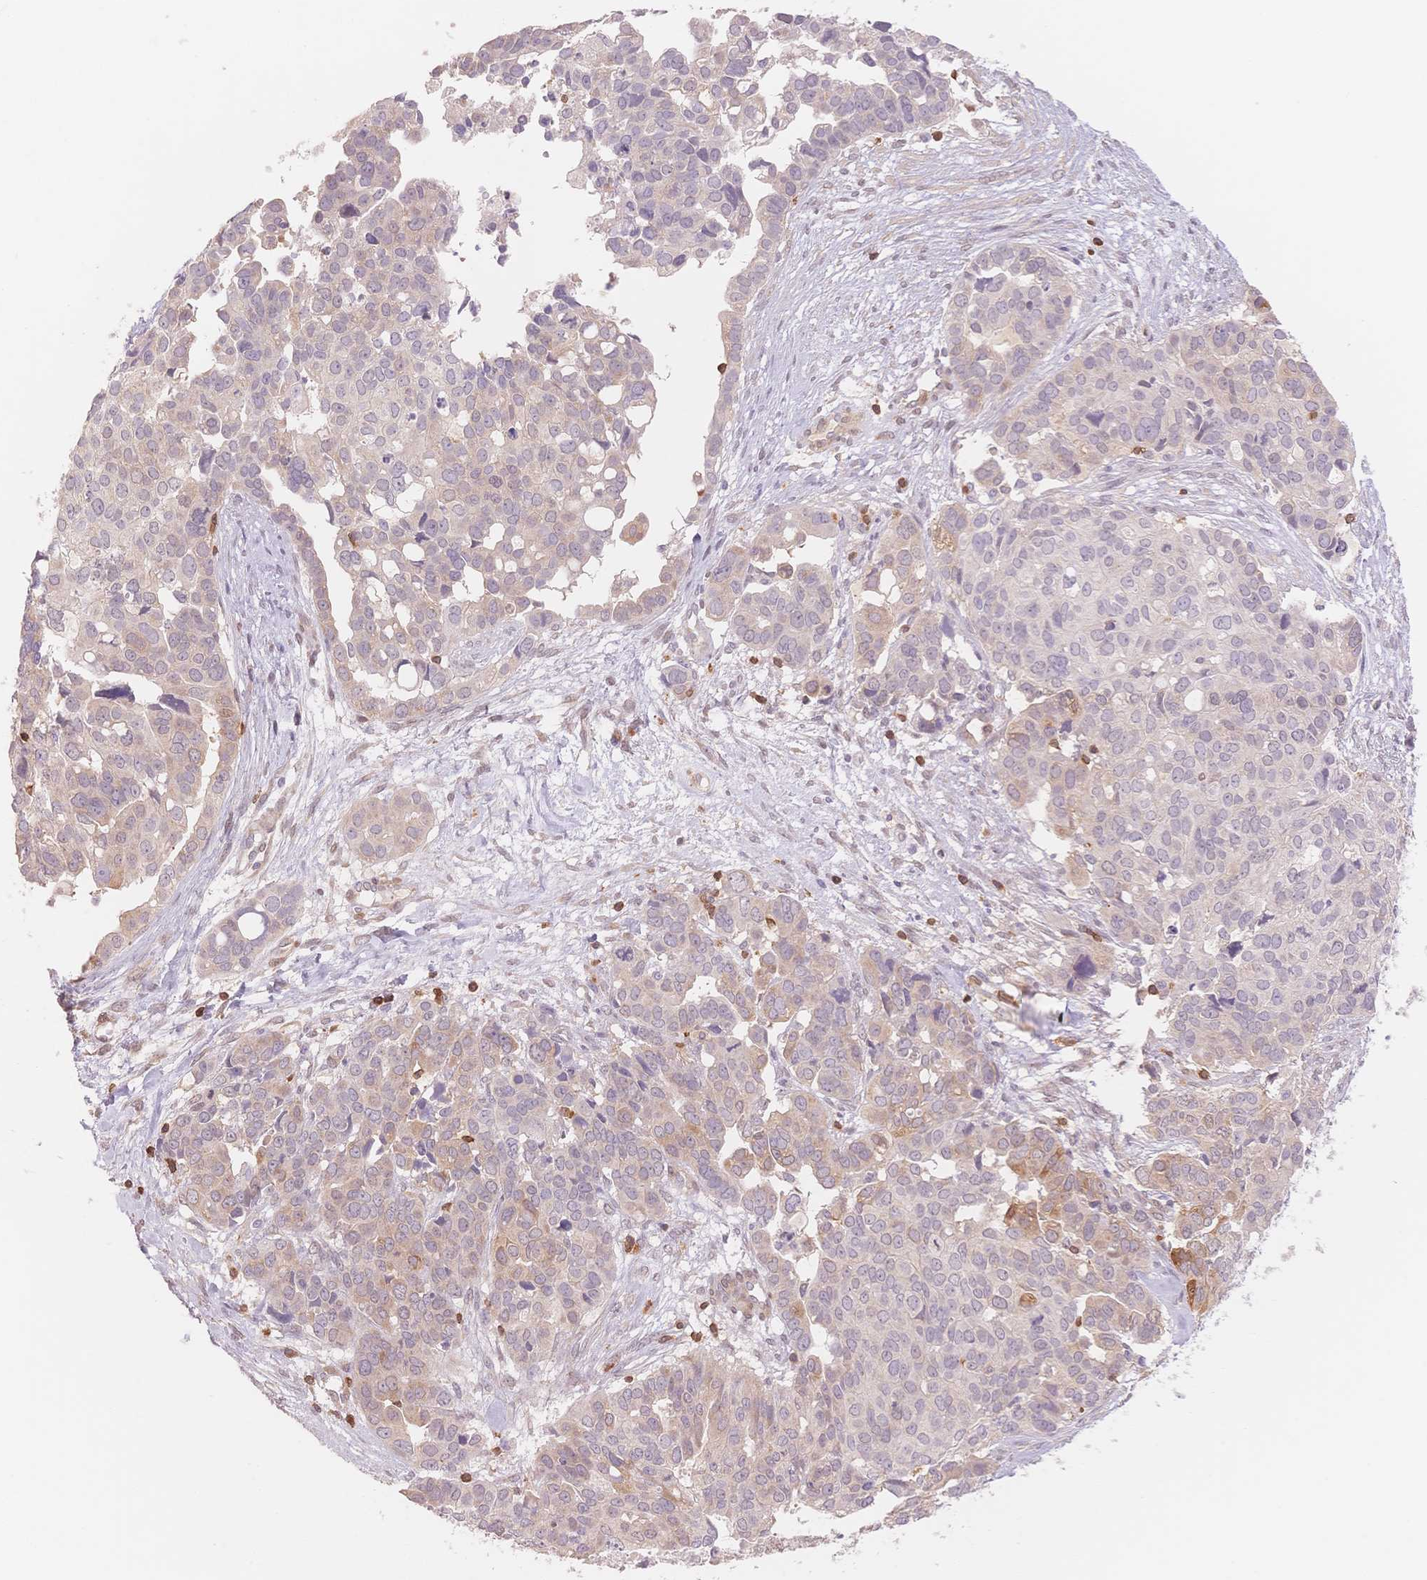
{"staining": {"intensity": "weak", "quantity": "<25%", "location": "cytoplasmic/membranous"}, "tissue": "ovarian cancer", "cell_type": "Tumor cells", "image_type": "cancer", "snomed": [{"axis": "morphology", "description": "Carcinoma, endometroid"}, {"axis": "topography", "description": "Ovary"}], "caption": "This photomicrograph is of endometroid carcinoma (ovarian) stained with immunohistochemistry to label a protein in brown with the nuclei are counter-stained blue. There is no positivity in tumor cells.", "gene": "STK39", "patient": {"sex": "female", "age": 78}}